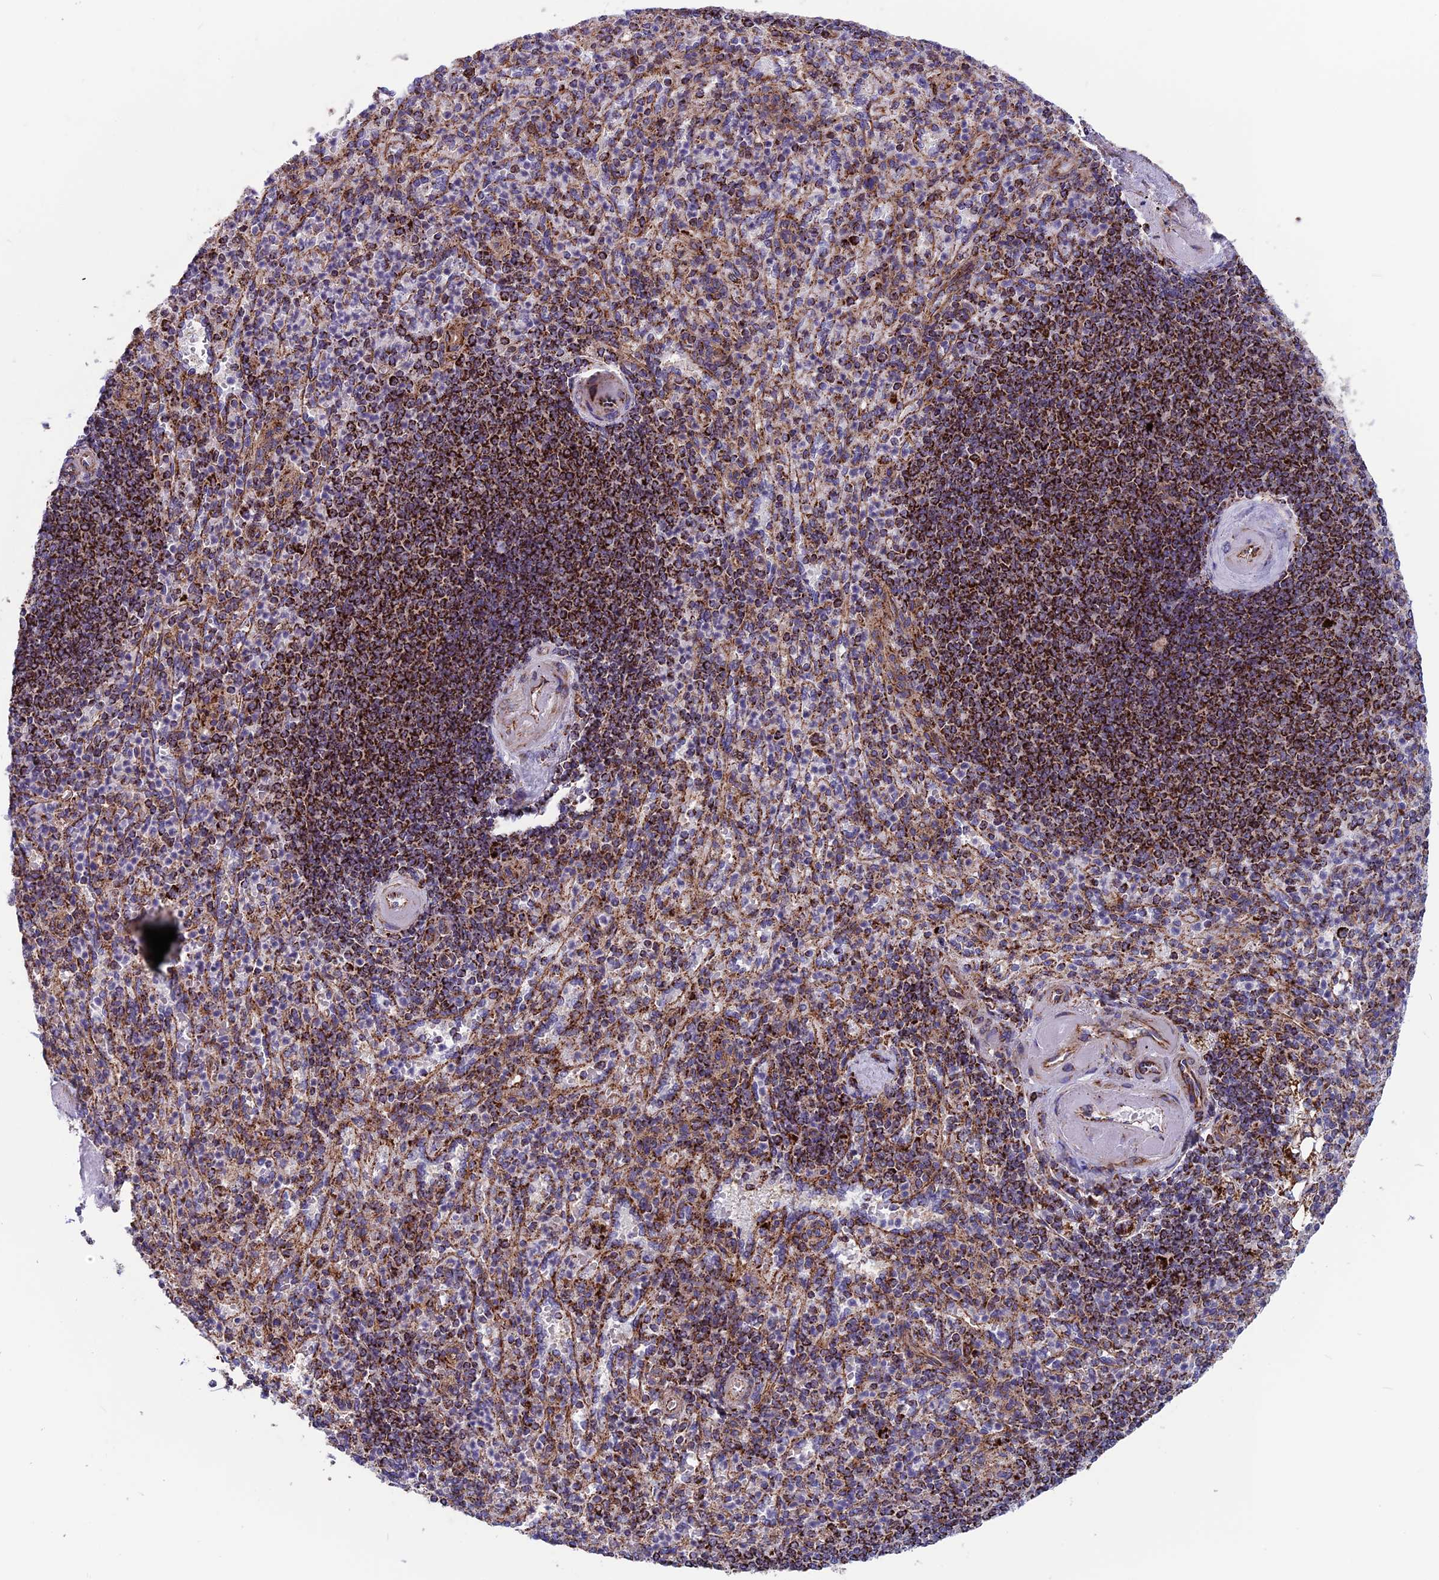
{"staining": {"intensity": "strong", "quantity": "25%-75%", "location": "cytoplasmic/membranous"}, "tissue": "spleen", "cell_type": "Cells in red pulp", "image_type": "normal", "snomed": [{"axis": "morphology", "description": "Normal tissue, NOS"}, {"axis": "topography", "description": "Spleen"}], "caption": "Strong cytoplasmic/membranous staining is identified in approximately 25%-75% of cells in red pulp in normal spleen.", "gene": "MRPS18B", "patient": {"sex": "female", "age": 74}}